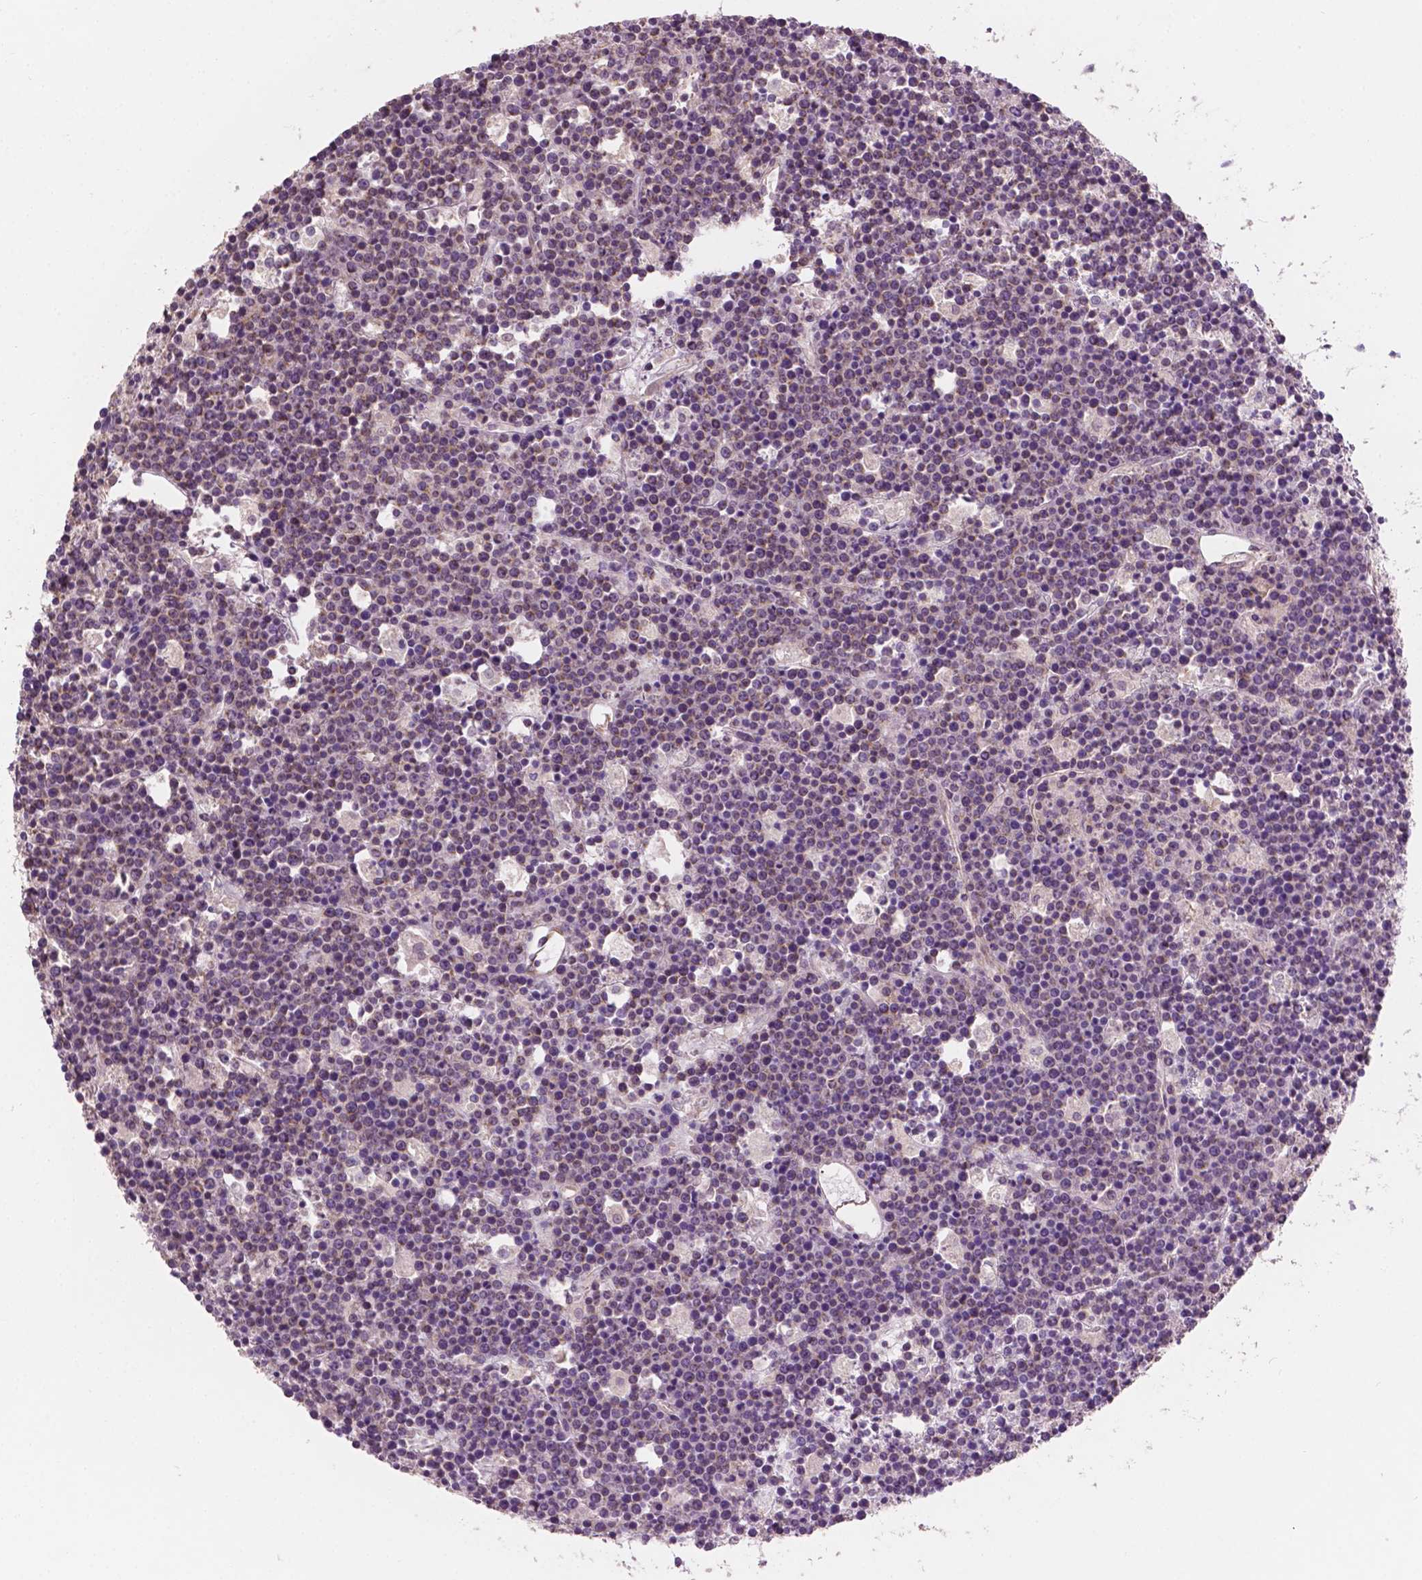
{"staining": {"intensity": "negative", "quantity": "none", "location": "none"}, "tissue": "lymphoma", "cell_type": "Tumor cells", "image_type": "cancer", "snomed": [{"axis": "morphology", "description": "Malignant lymphoma, non-Hodgkin's type, High grade"}, {"axis": "topography", "description": "Ovary"}], "caption": "Malignant lymphoma, non-Hodgkin's type (high-grade) was stained to show a protein in brown. There is no significant expression in tumor cells.", "gene": "EBAG9", "patient": {"sex": "female", "age": 56}}